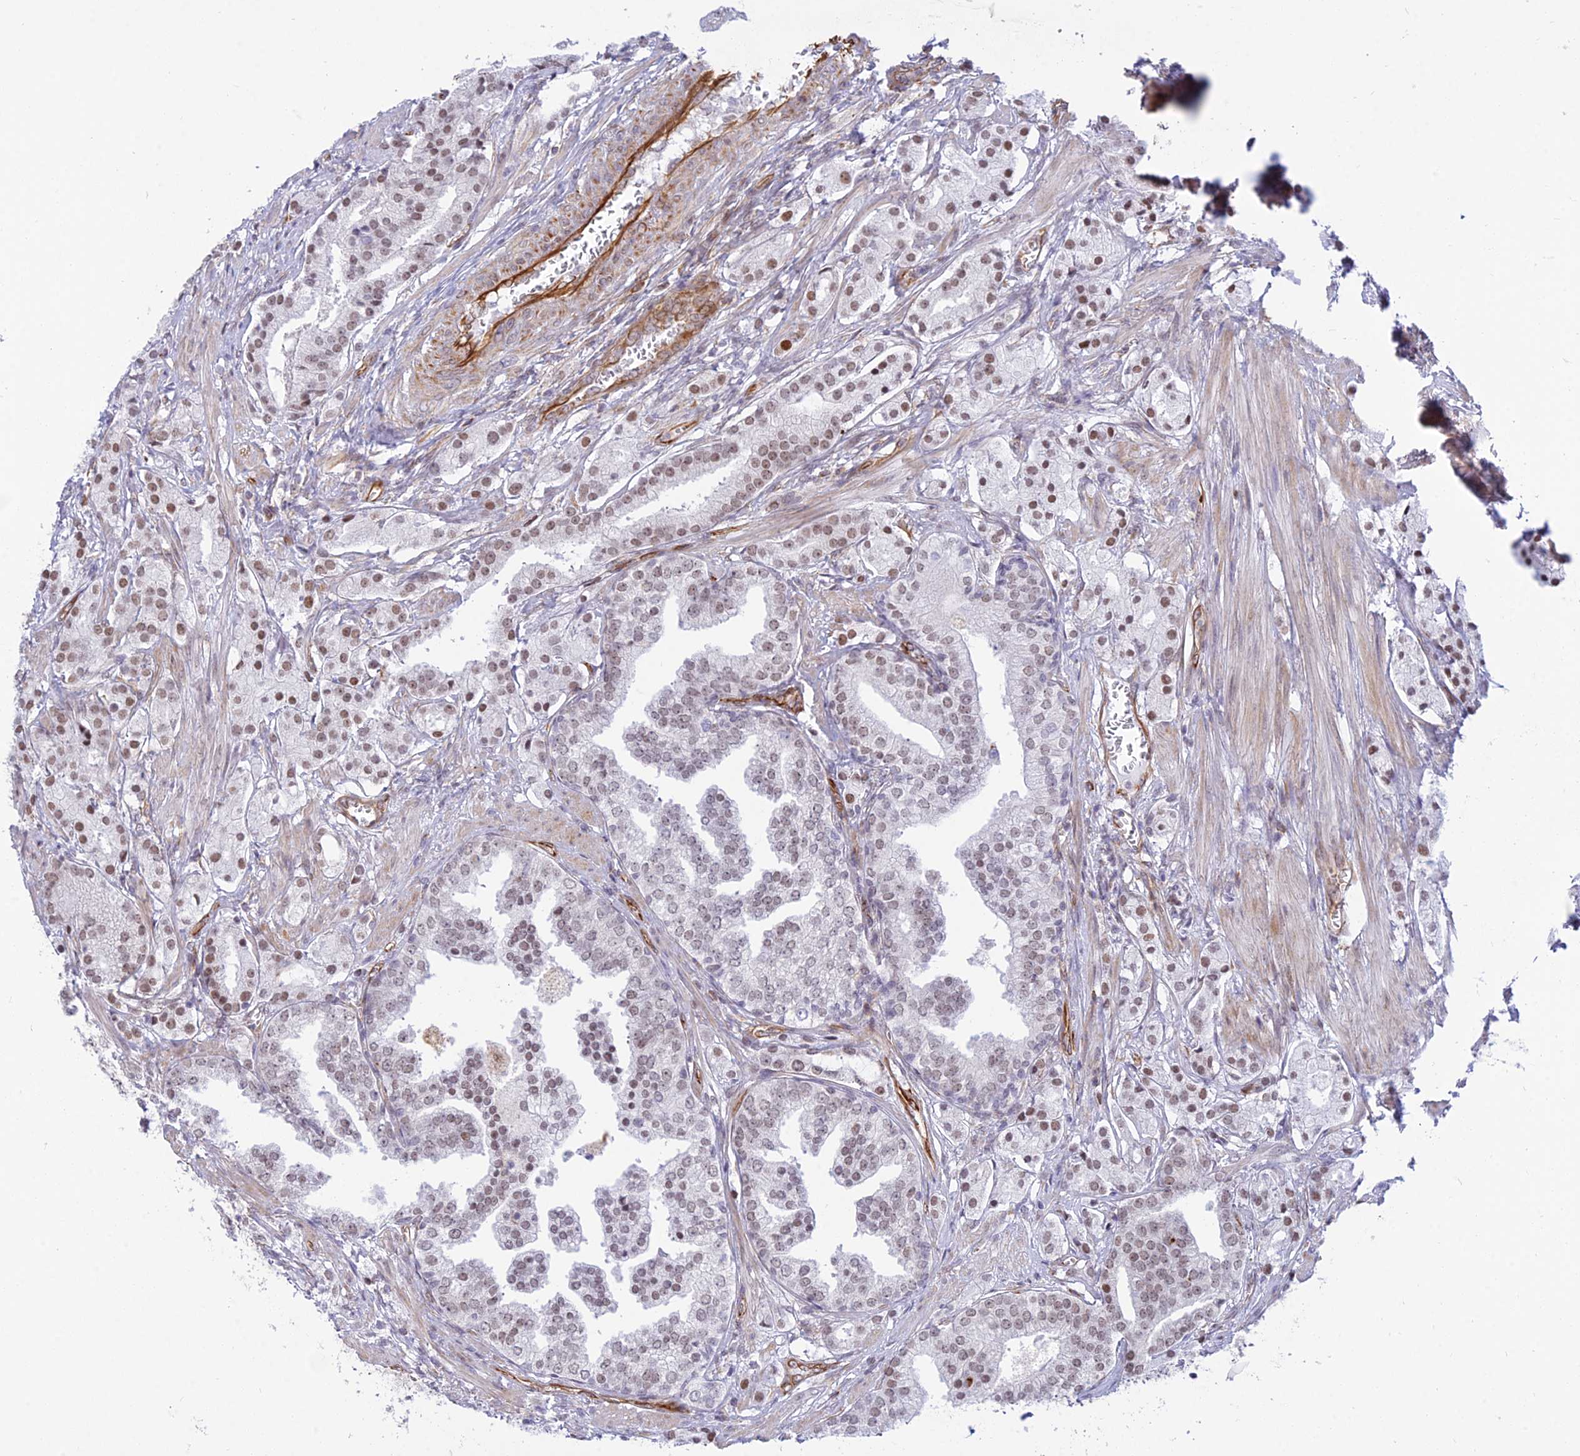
{"staining": {"intensity": "weak", "quantity": ">75%", "location": "nuclear"}, "tissue": "prostate cancer", "cell_type": "Tumor cells", "image_type": "cancer", "snomed": [{"axis": "morphology", "description": "Adenocarcinoma, High grade"}, {"axis": "topography", "description": "Prostate"}], "caption": "Prostate adenocarcinoma (high-grade) stained with IHC displays weak nuclear staining in about >75% of tumor cells.", "gene": "SAPCD2", "patient": {"sex": "male", "age": 50}}